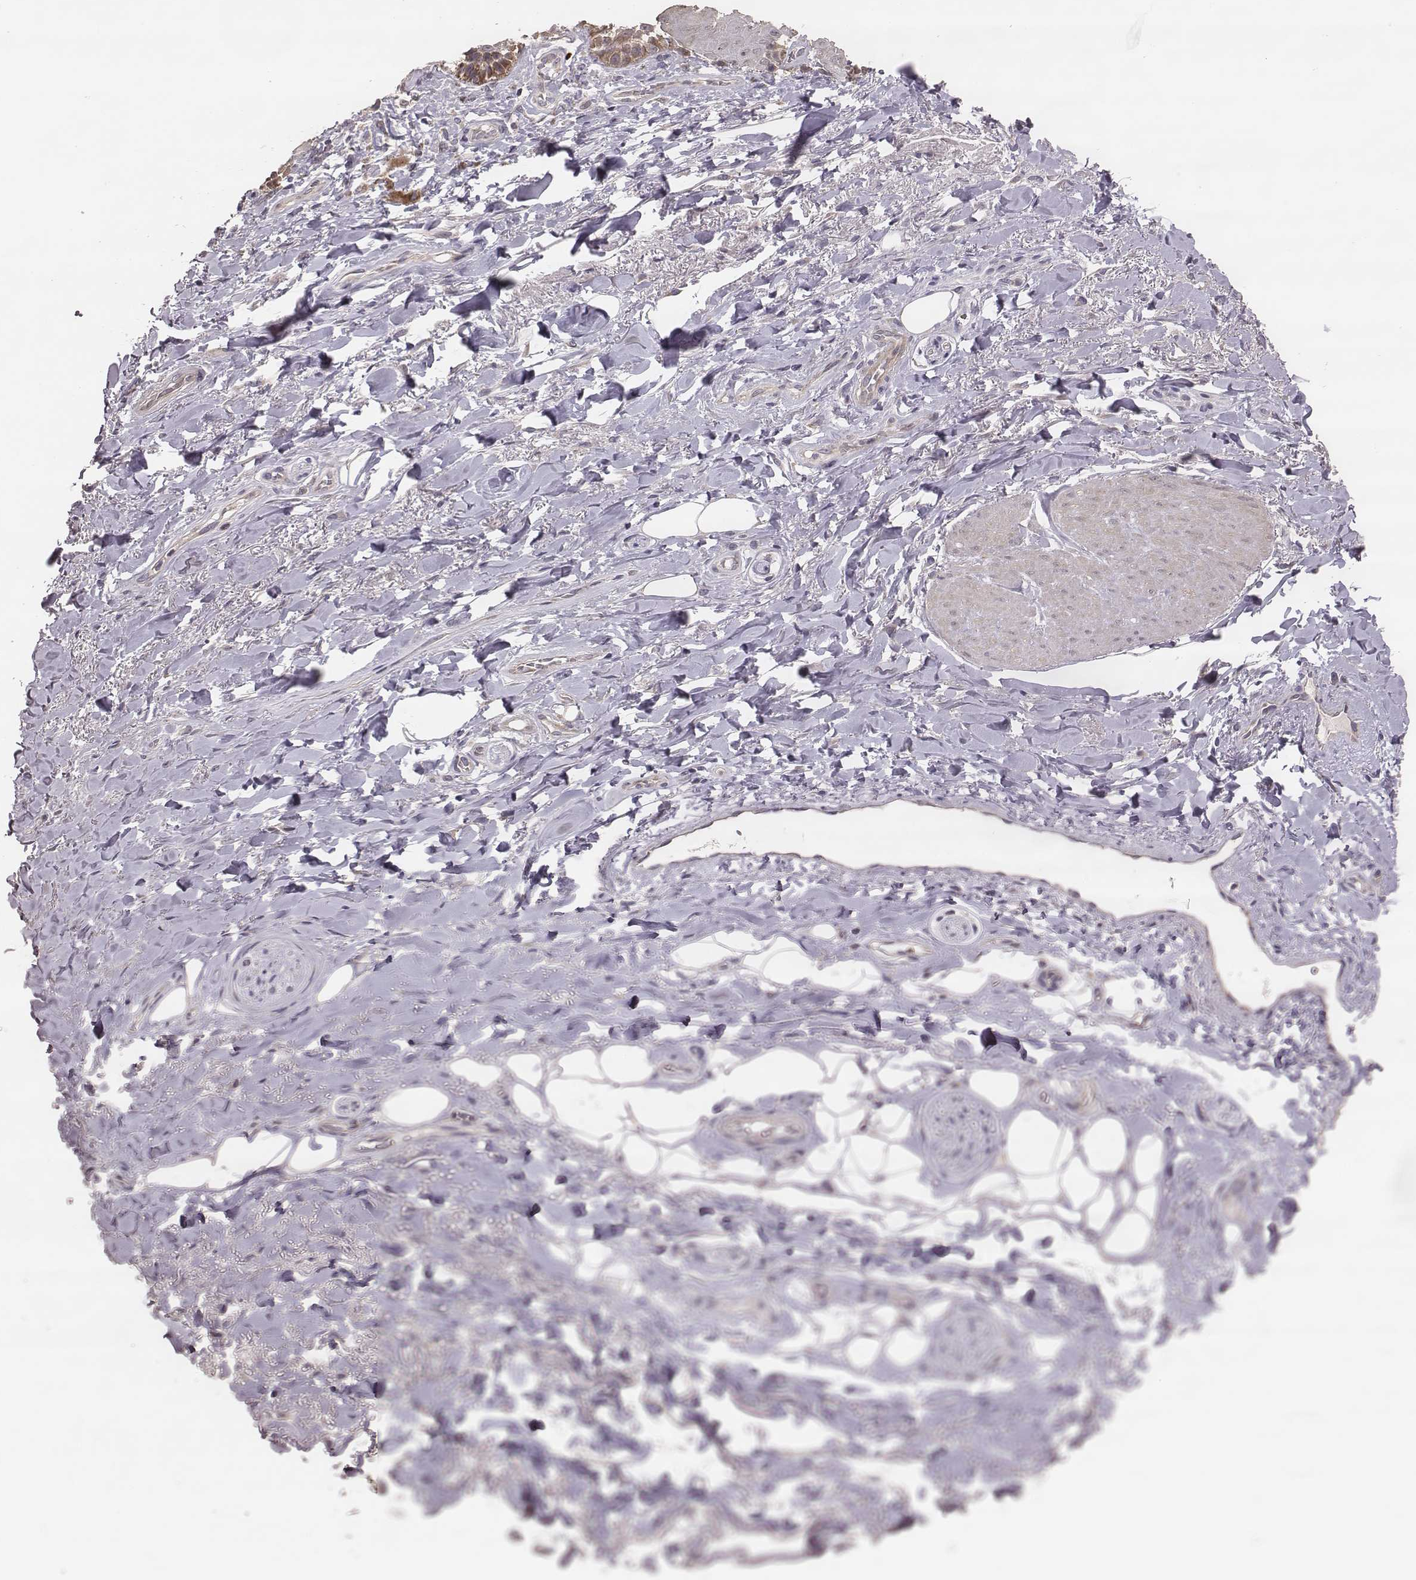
{"staining": {"intensity": "negative", "quantity": "none", "location": "none"}, "tissue": "adipose tissue", "cell_type": "Adipocytes", "image_type": "normal", "snomed": [{"axis": "morphology", "description": "Normal tissue, NOS"}, {"axis": "topography", "description": "Anal"}, {"axis": "topography", "description": "Peripheral nerve tissue"}], "caption": "Immunohistochemical staining of benign adipose tissue exhibits no significant expression in adipocytes.", "gene": "HAVCR1", "patient": {"sex": "male", "age": 53}}